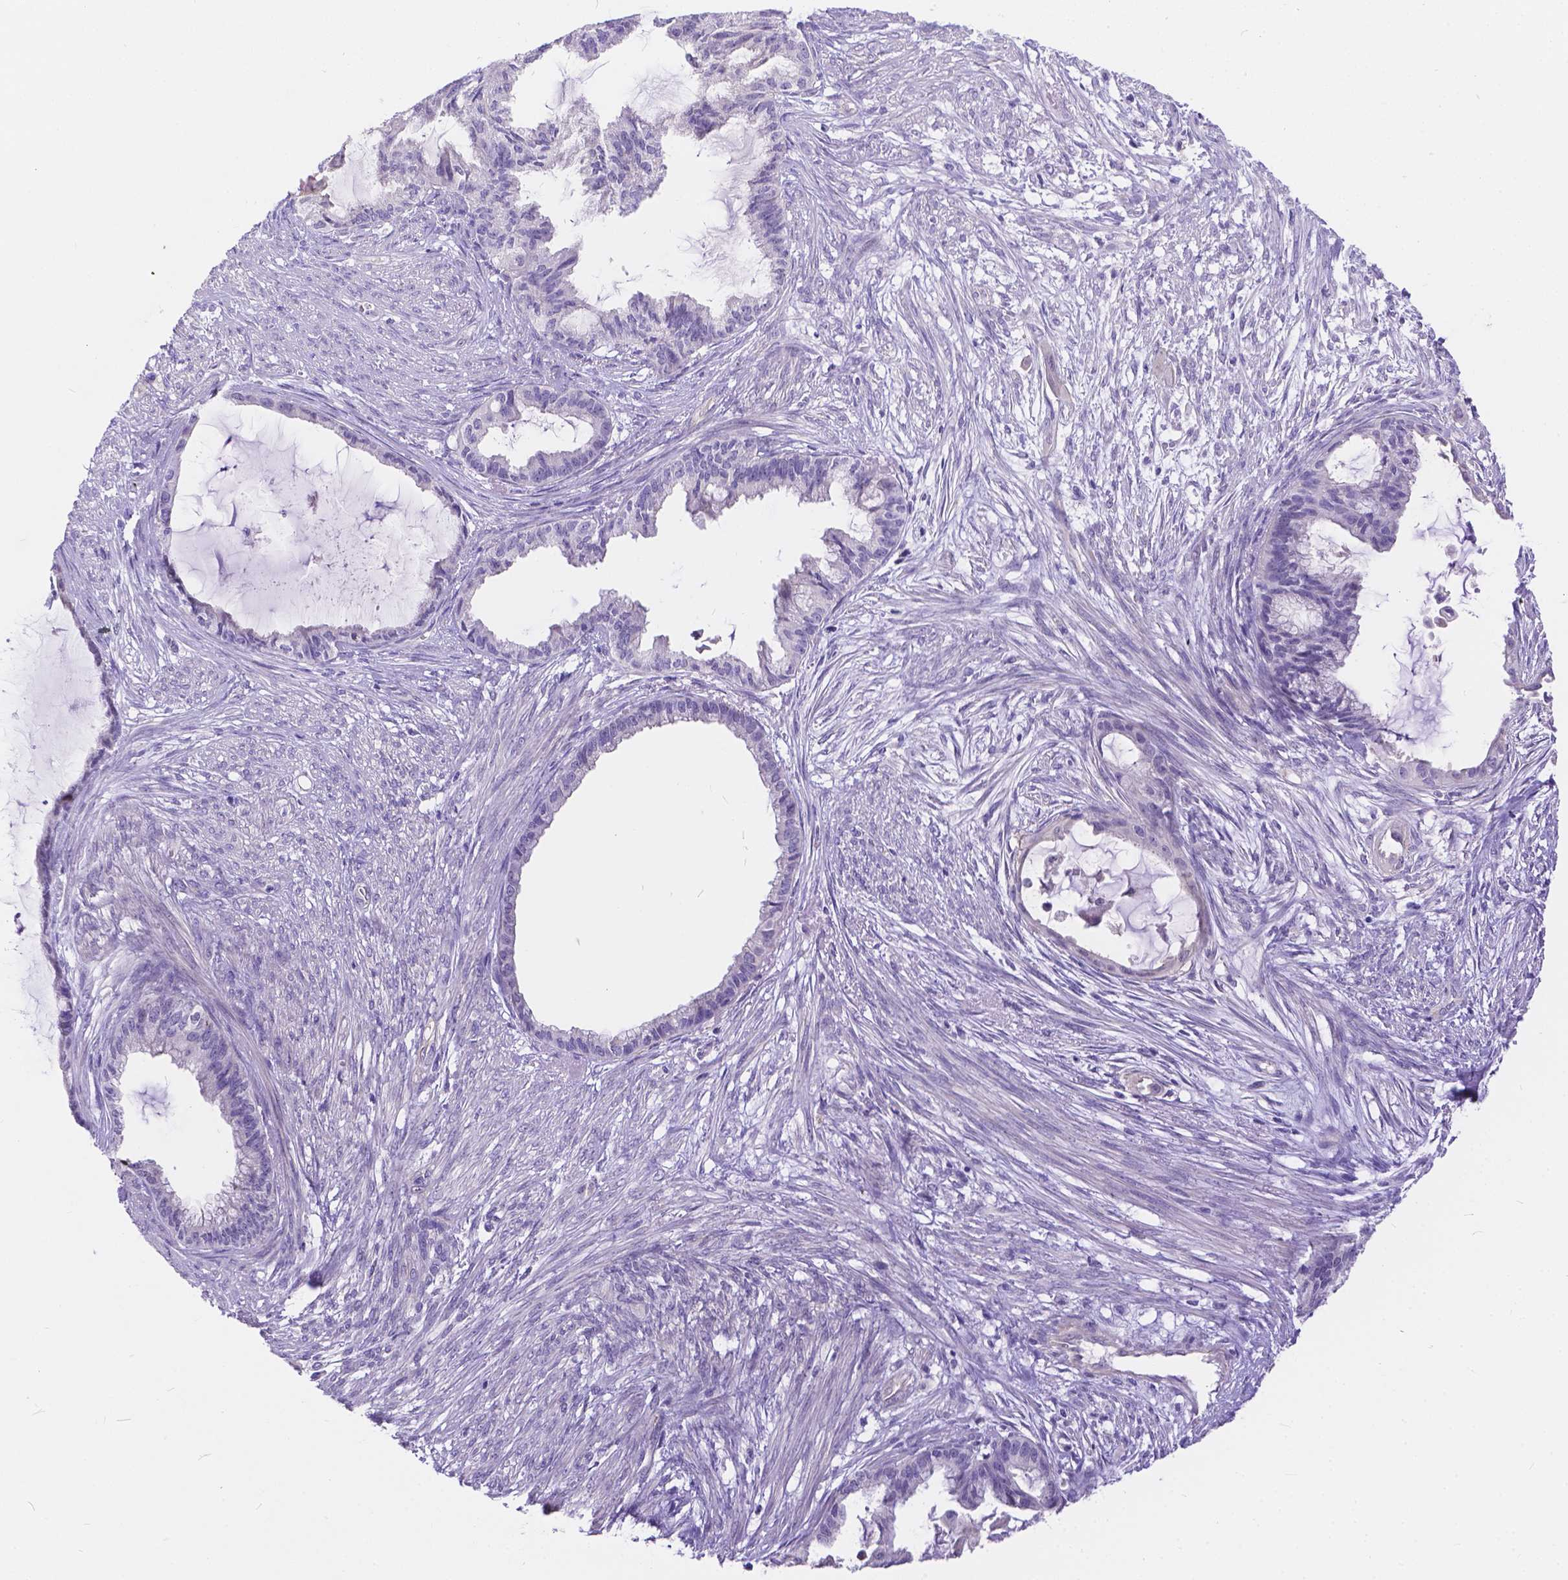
{"staining": {"intensity": "negative", "quantity": "none", "location": "none"}, "tissue": "endometrial cancer", "cell_type": "Tumor cells", "image_type": "cancer", "snomed": [{"axis": "morphology", "description": "Adenocarcinoma, NOS"}, {"axis": "topography", "description": "Endometrium"}], "caption": "The immunohistochemistry histopathology image has no significant expression in tumor cells of endometrial cancer tissue.", "gene": "DLEC1", "patient": {"sex": "female", "age": 86}}